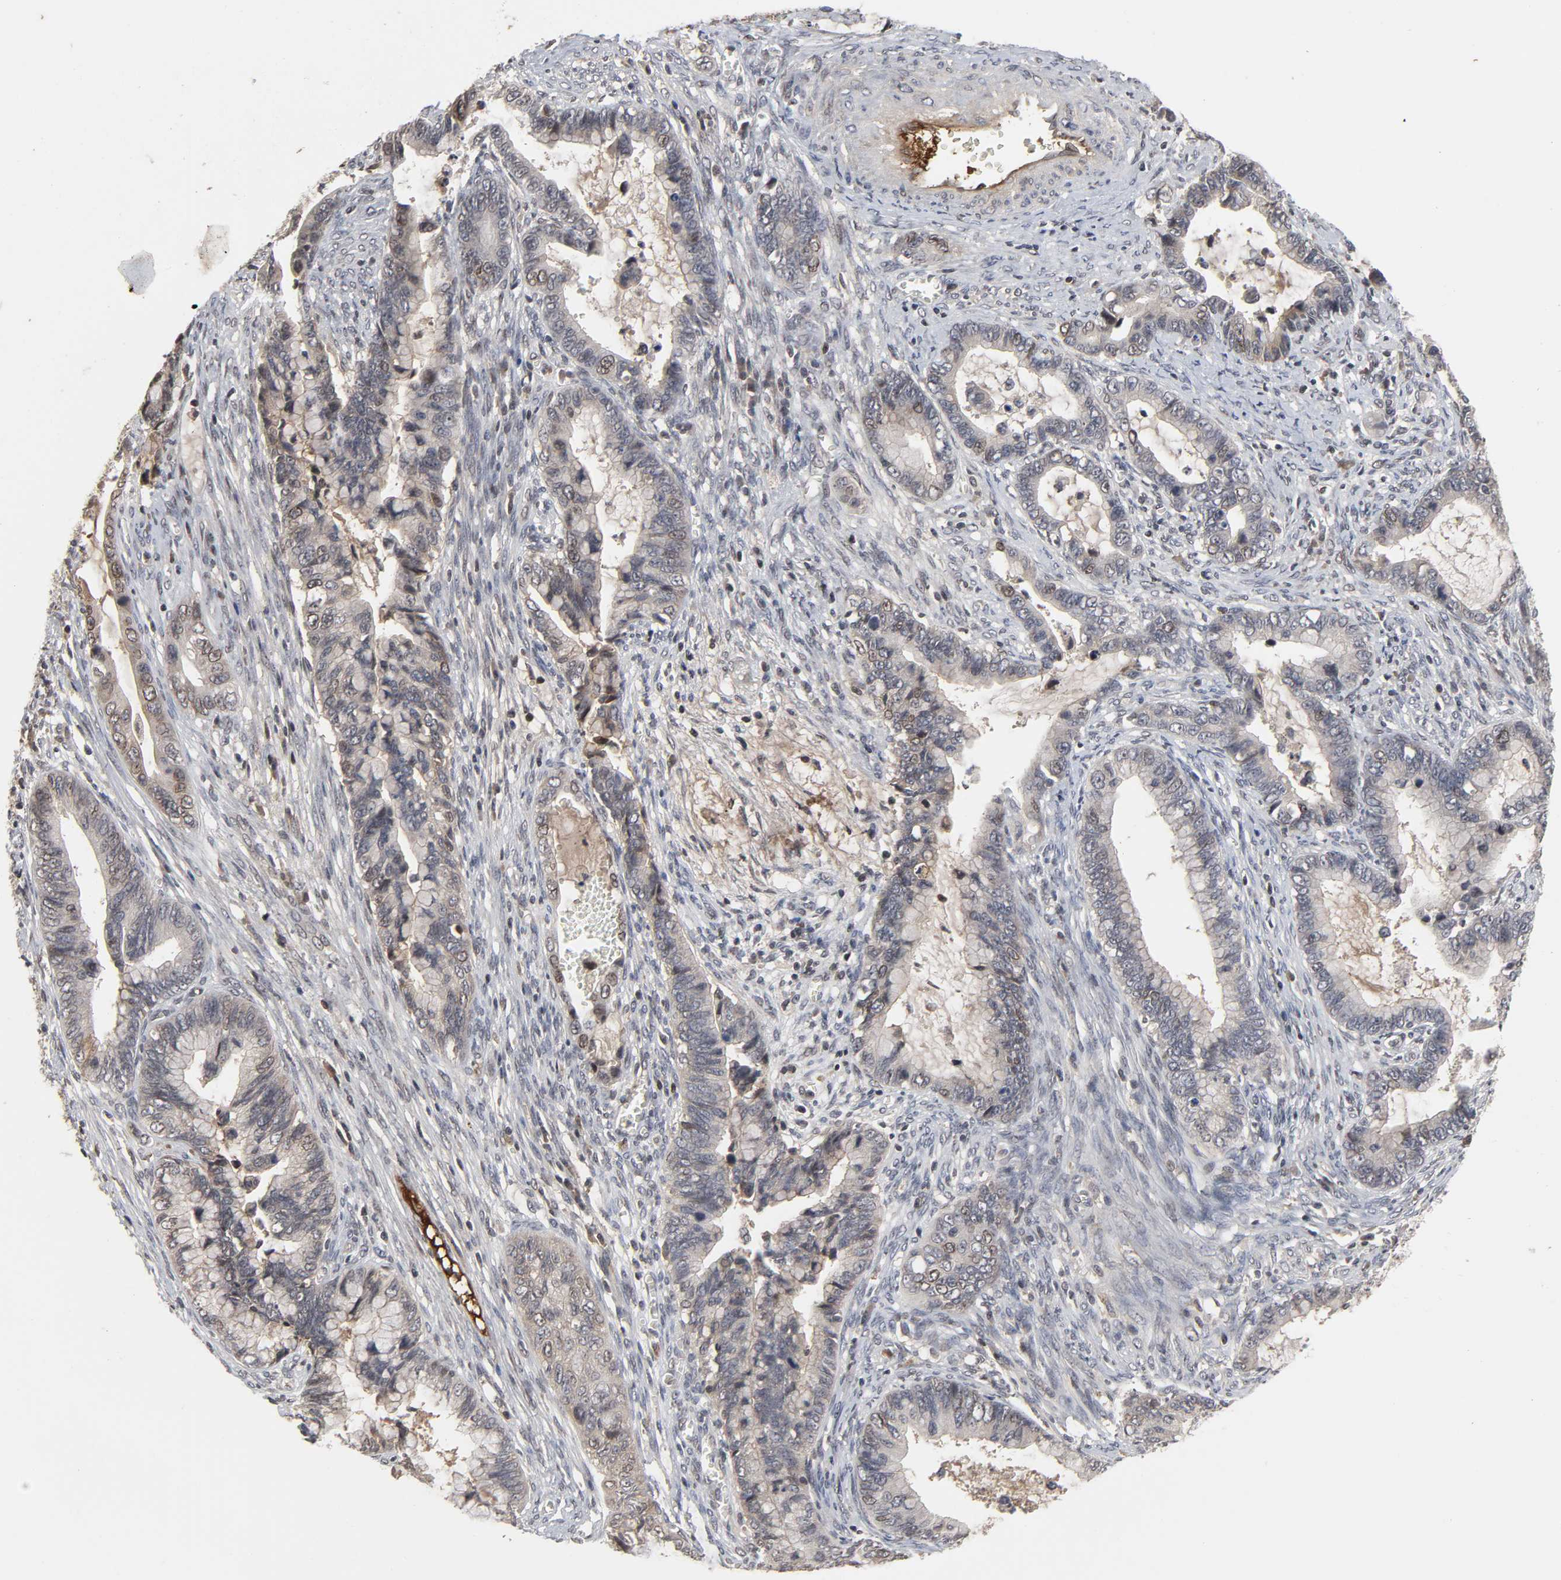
{"staining": {"intensity": "moderate", "quantity": "25%-75%", "location": "cytoplasmic/membranous,nuclear"}, "tissue": "cervical cancer", "cell_type": "Tumor cells", "image_type": "cancer", "snomed": [{"axis": "morphology", "description": "Adenocarcinoma, NOS"}, {"axis": "topography", "description": "Cervix"}], "caption": "Immunohistochemistry (IHC) (DAB) staining of human cervical cancer displays moderate cytoplasmic/membranous and nuclear protein staining in approximately 25%-75% of tumor cells.", "gene": "CPN2", "patient": {"sex": "female", "age": 44}}